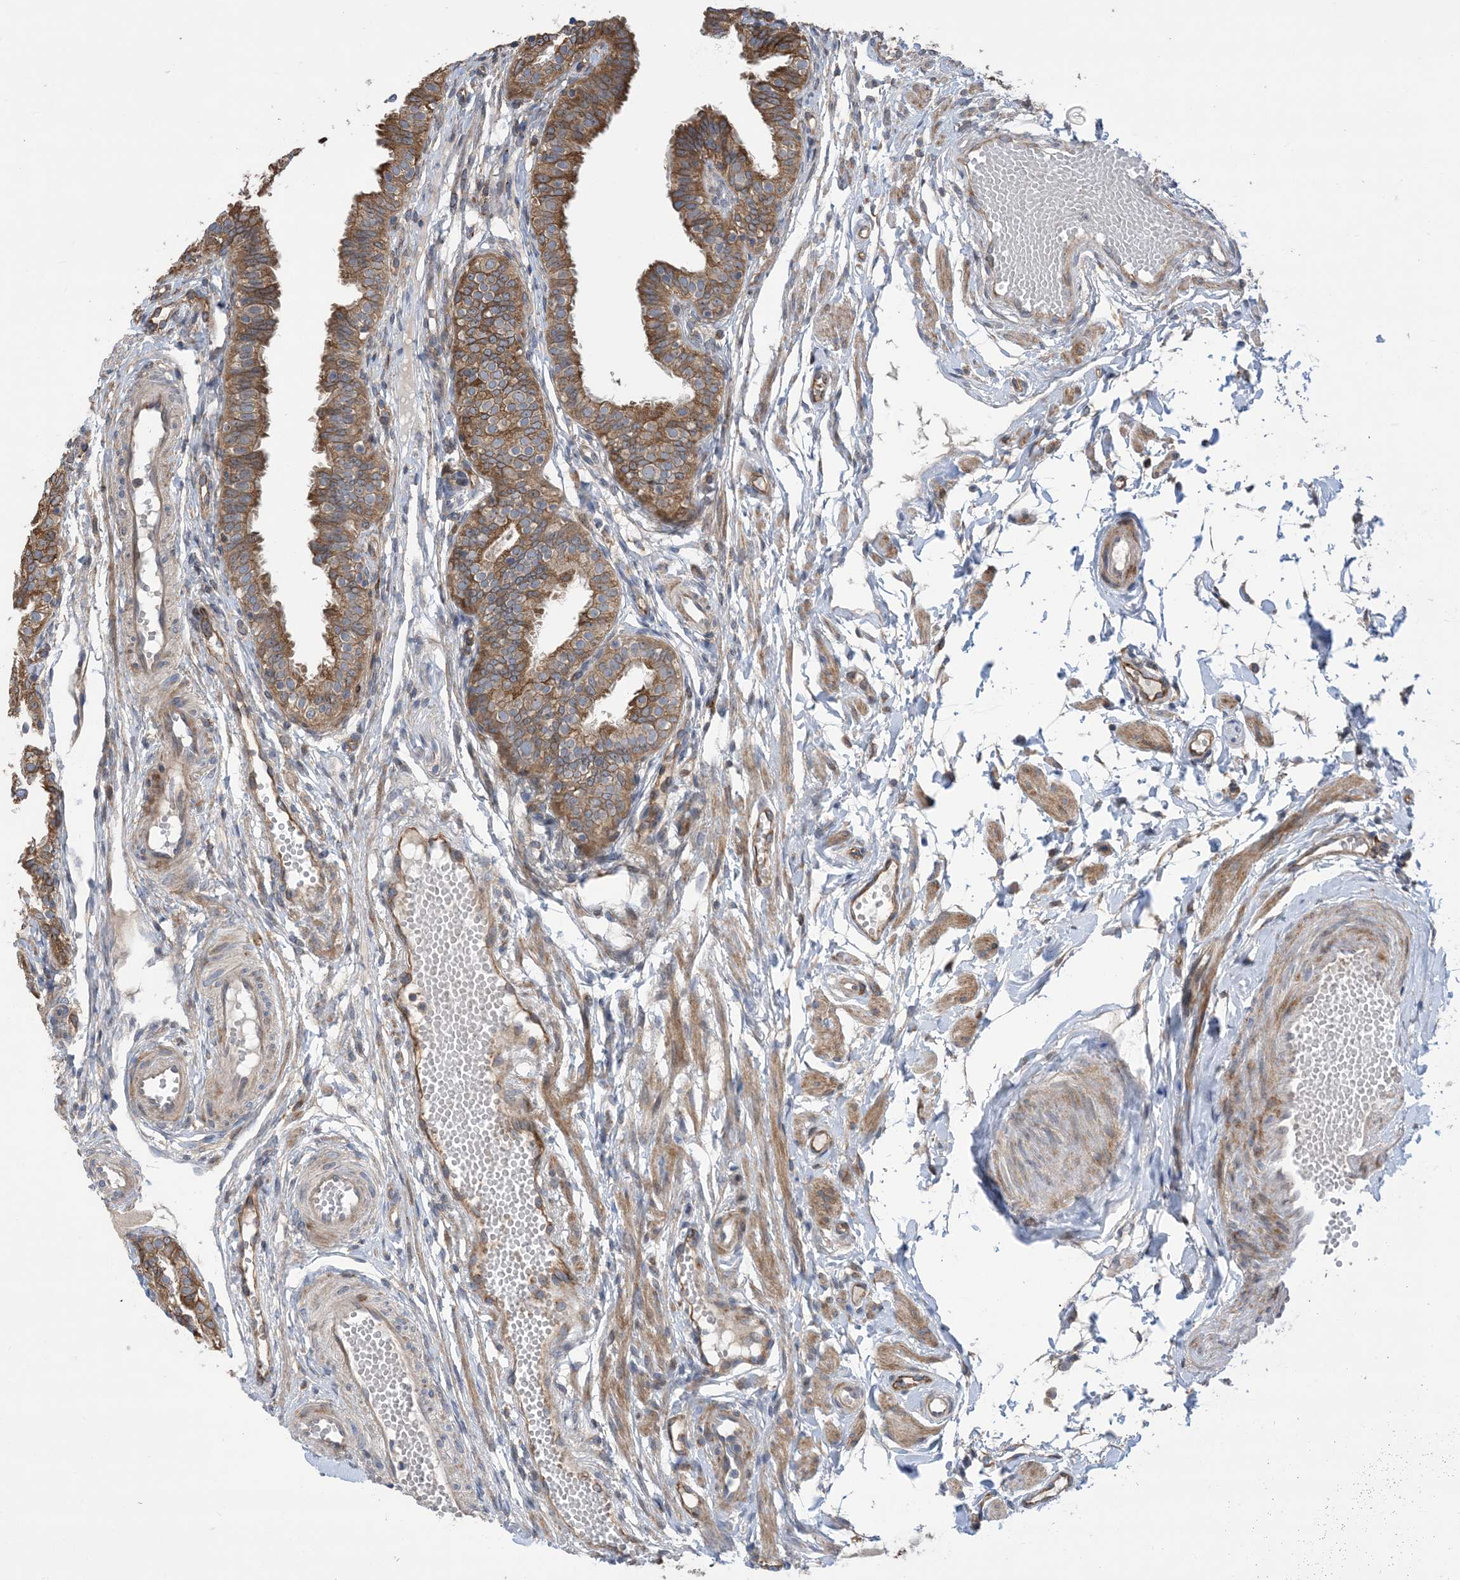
{"staining": {"intensity": "moderate", "quantity": ">75%", "location": "cytoplasmic/membranous"}, "tissue": "fallopian tube", "cell_type": "Glandular cells", "image_type": "normal", "snomed": [{"axis": "morphology", "description": "Normal tissue, NOS"}, {"axis": "topography", "description": "Fallopian tube"}], "caption": "This micrograph demonstrates unremarkable fallopian tube stained with immunohistochemistry to label a protein in brown. The cytoplasmic/membranous of glandular cells show moderate positivity for the protein. Nuclei are counter-stained blue.", "gene": "CLEC16A", "patient": {"sex": "female", "age": 35}}